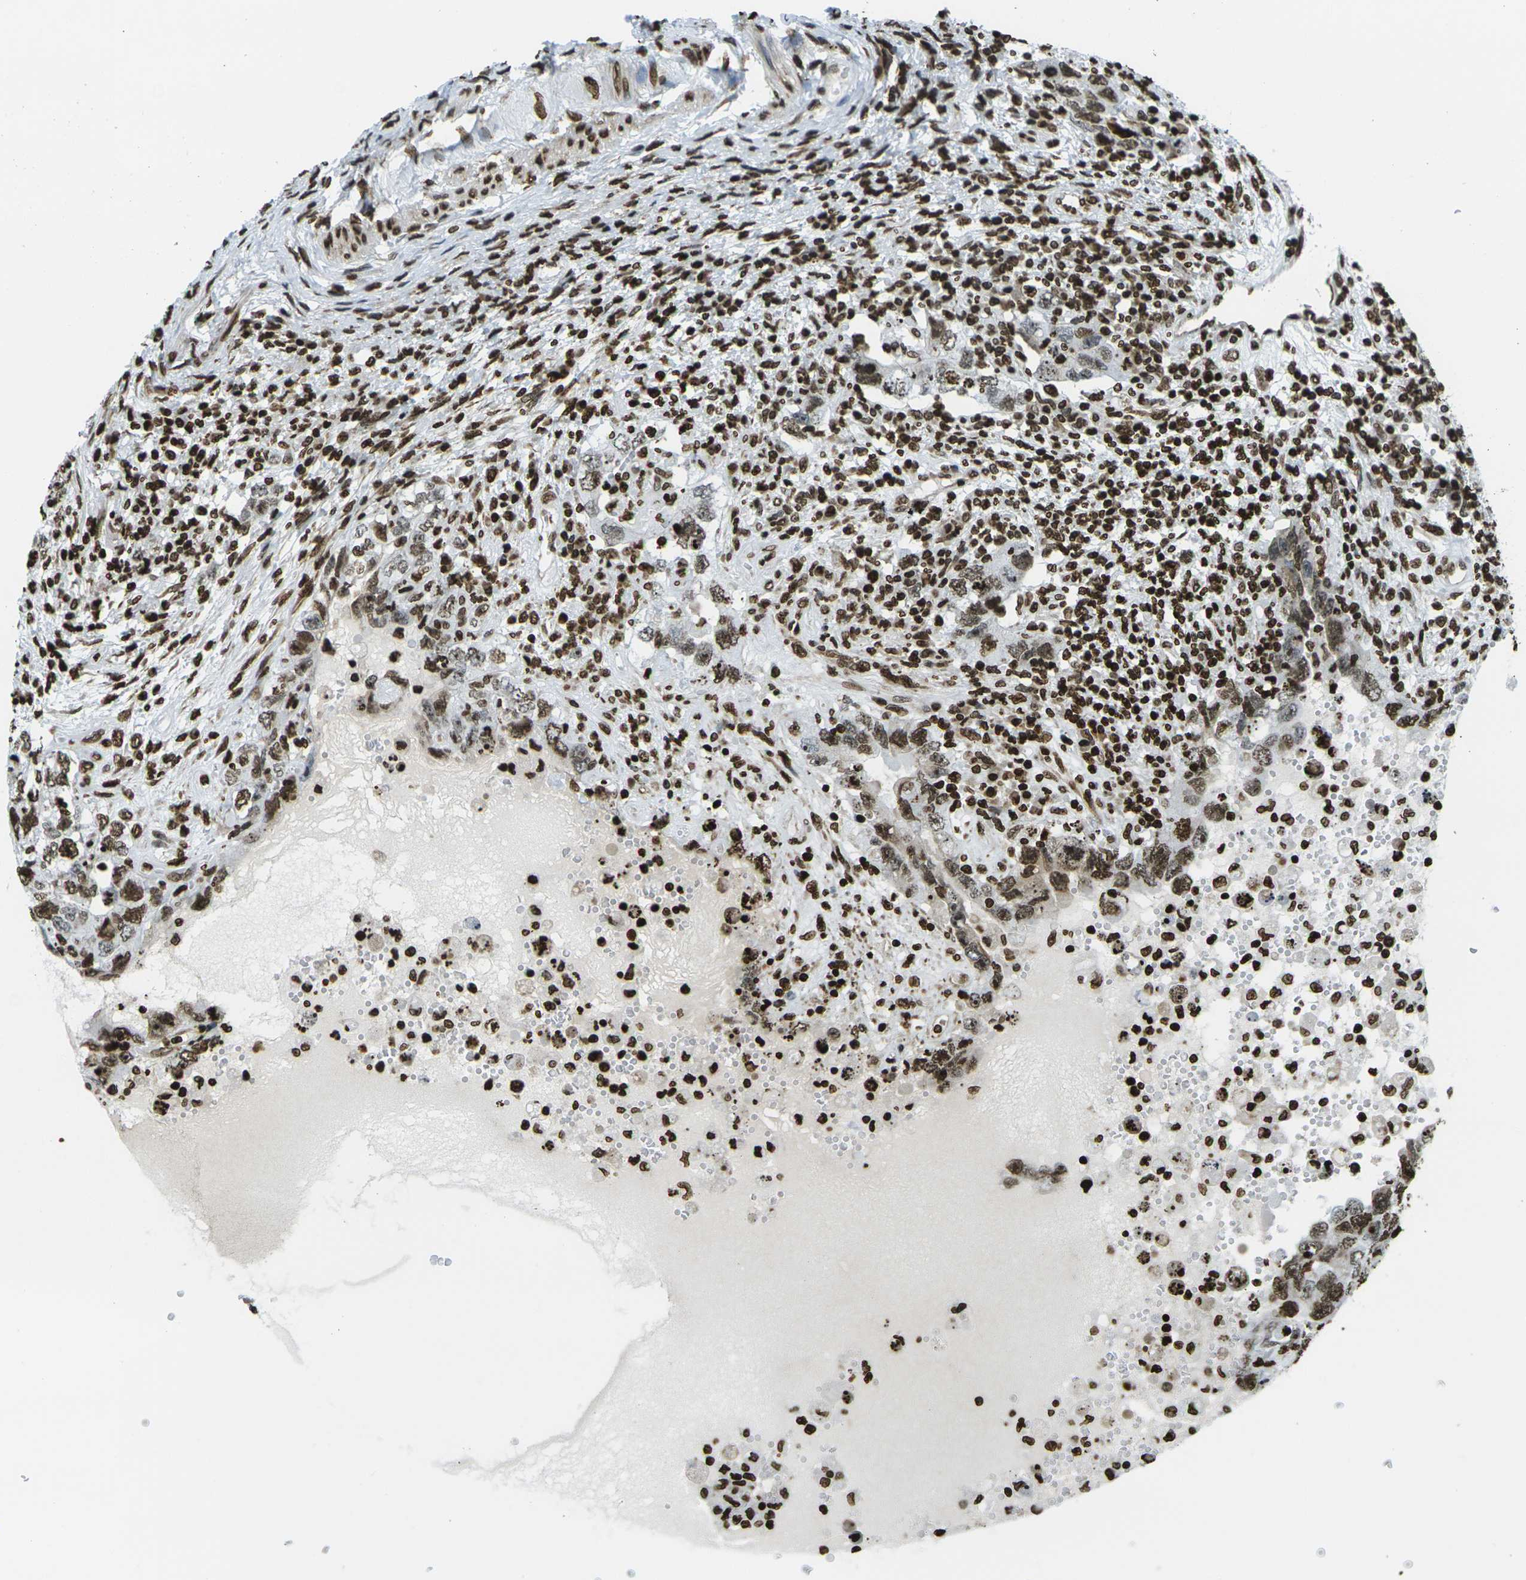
{"staining": {"intensity": "moderate", "quantity": ">75%", "location": "nuclear"}, "tissue": "testis cancer", "cell_type": "Tumor cells", "image_type": "cancer", "snomed": [{"axis": "morphology", "description": "Carcinoma, Embryonal, NOS"}, {"axis": "topography", "description": "Testis"}], "caption": "Testis embryonal carcinoma stained with a brown dye reveals moderate nuclear positive staining in approximately >75% of tumor cells.", "gene": "H1-2", "patient": {"sex": "male", "age": 26}}